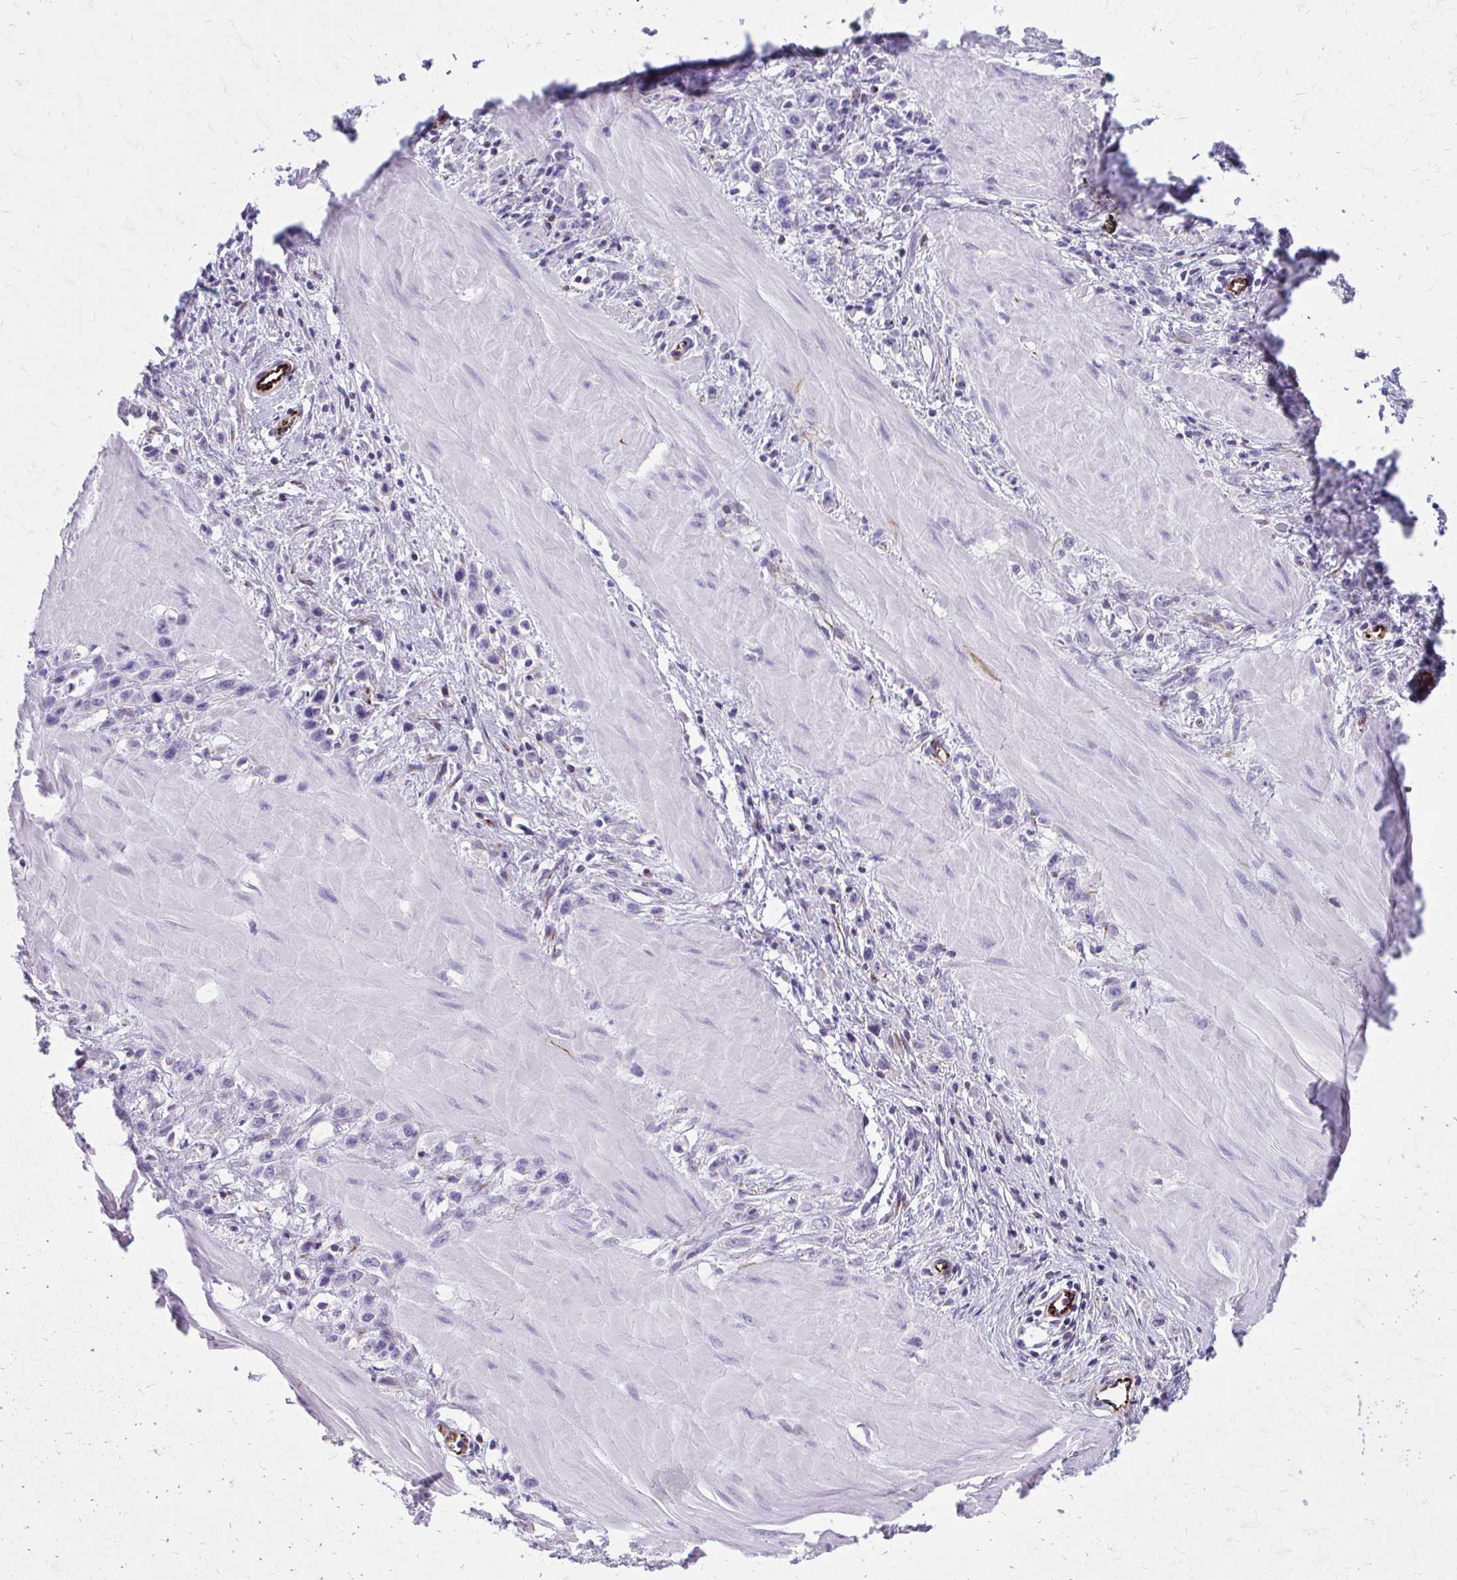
{"staining": {"intensity": "negative", "quantity": "none", "location": "none"}, "tissue": "stomach cancer", "cell_type": "Tumor cells", "image_type": "cancer", "snomed": [{"axis": "morphology", "description": "Adenocarcinoma, NOS"}, {"axis": "topography", "description": "Stomach"}], "caption": "Tumor cells are negative for brown protein staining in stomach adenocarcinoma.", "gene": "TRIM6", "patient": {"sex": "male", "age": 47}}